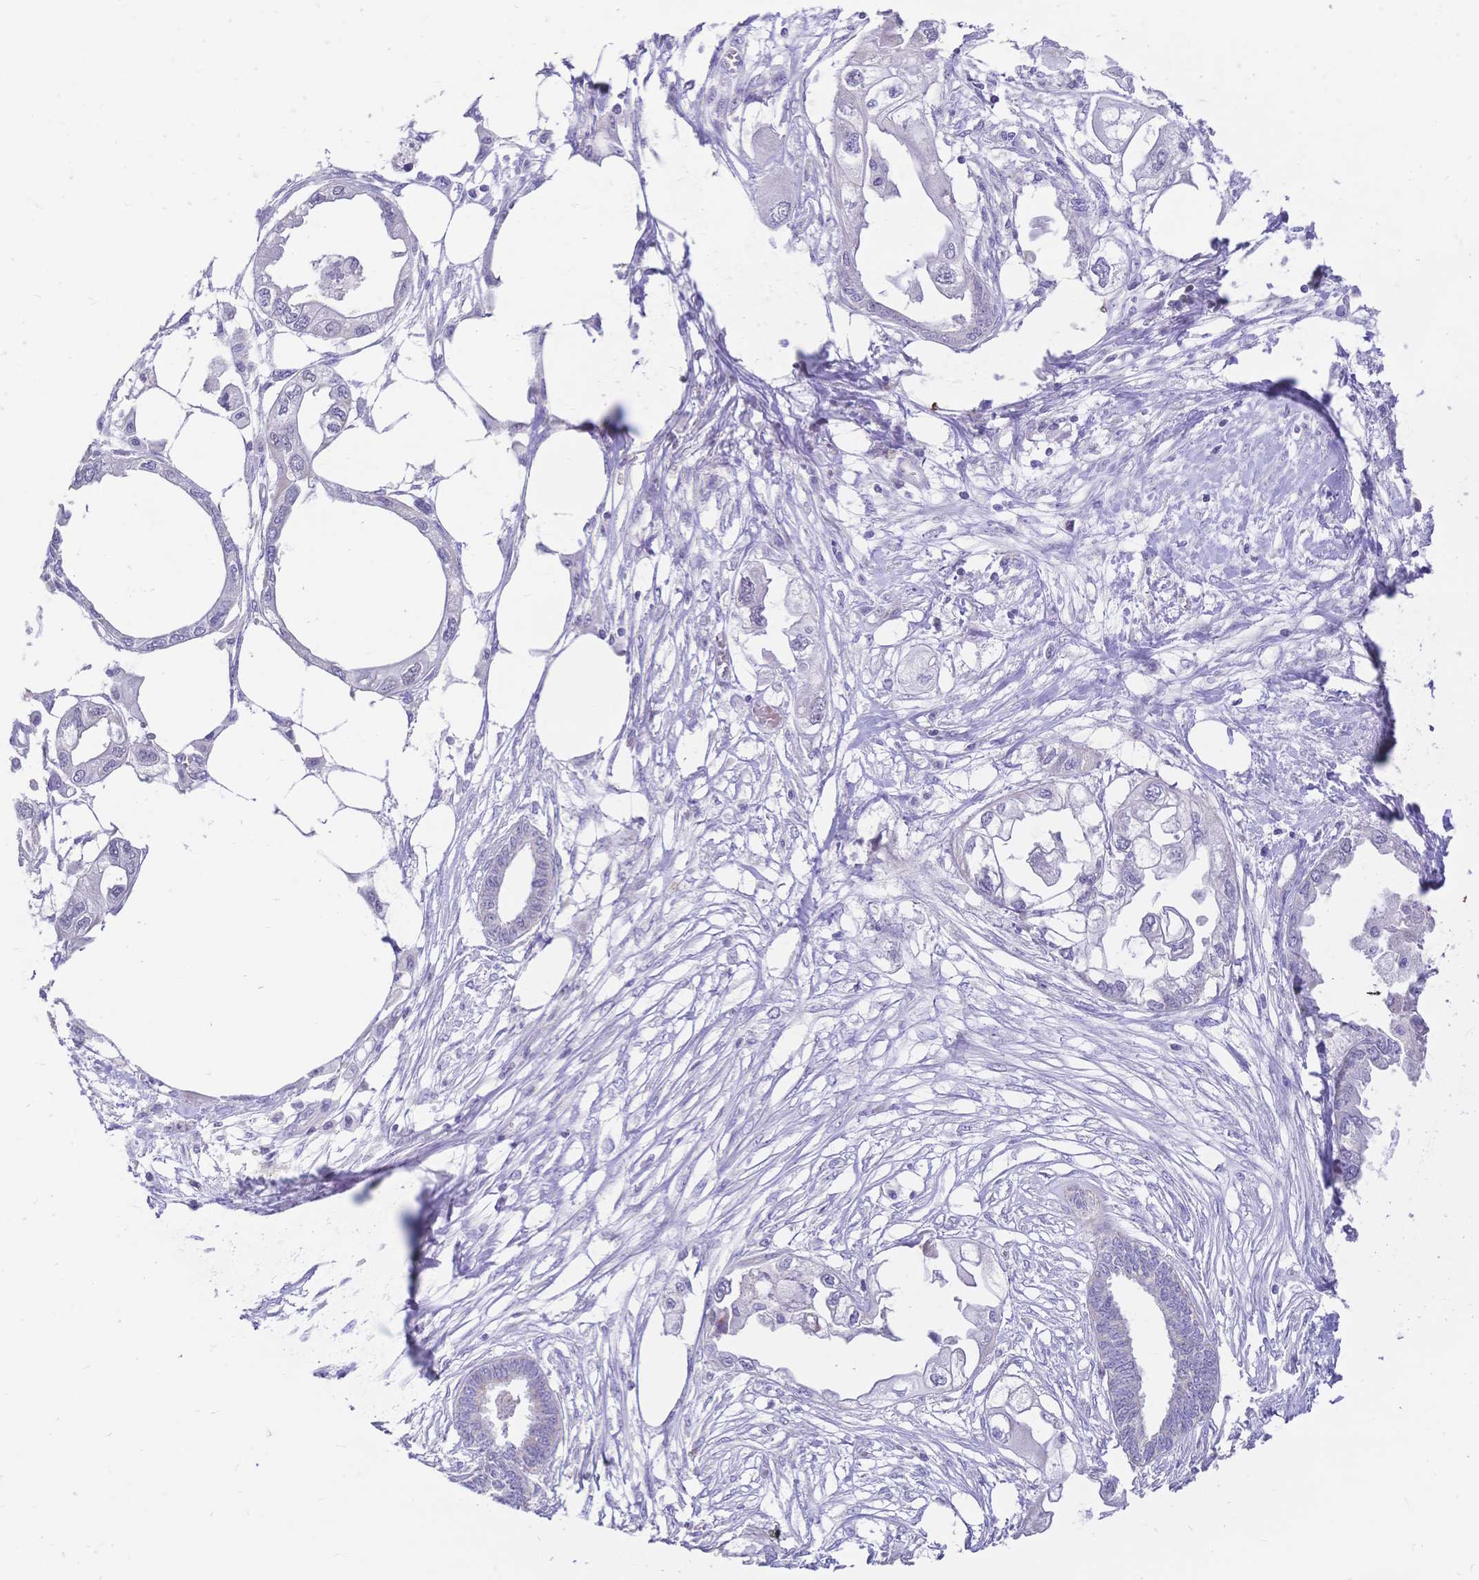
{"staining": {"intensity": "negative", "quantity": "none", "location": "none"}, "tissue": "endometrial cancer", "cell_type": "Tumor cells", "image_type": "cancer", "snomed": [{"axis": "morphology", "description": "Adenocarcinoma, NOS"}, {"axis": "morphology", "description": "Adenocarcinoma, metastatic, NOS"}, {"axis": "topography", "description": "Adipose tissue"}, {"axis": "topography", "description": "Endometrium"}], "caption": "The micrograph demonstrates no significant positivity in tumor cells of endometrial metastatic adenocarcinoma.", "gene": "CLEC18B", "patient": {"sex": "female", "age": 67}}